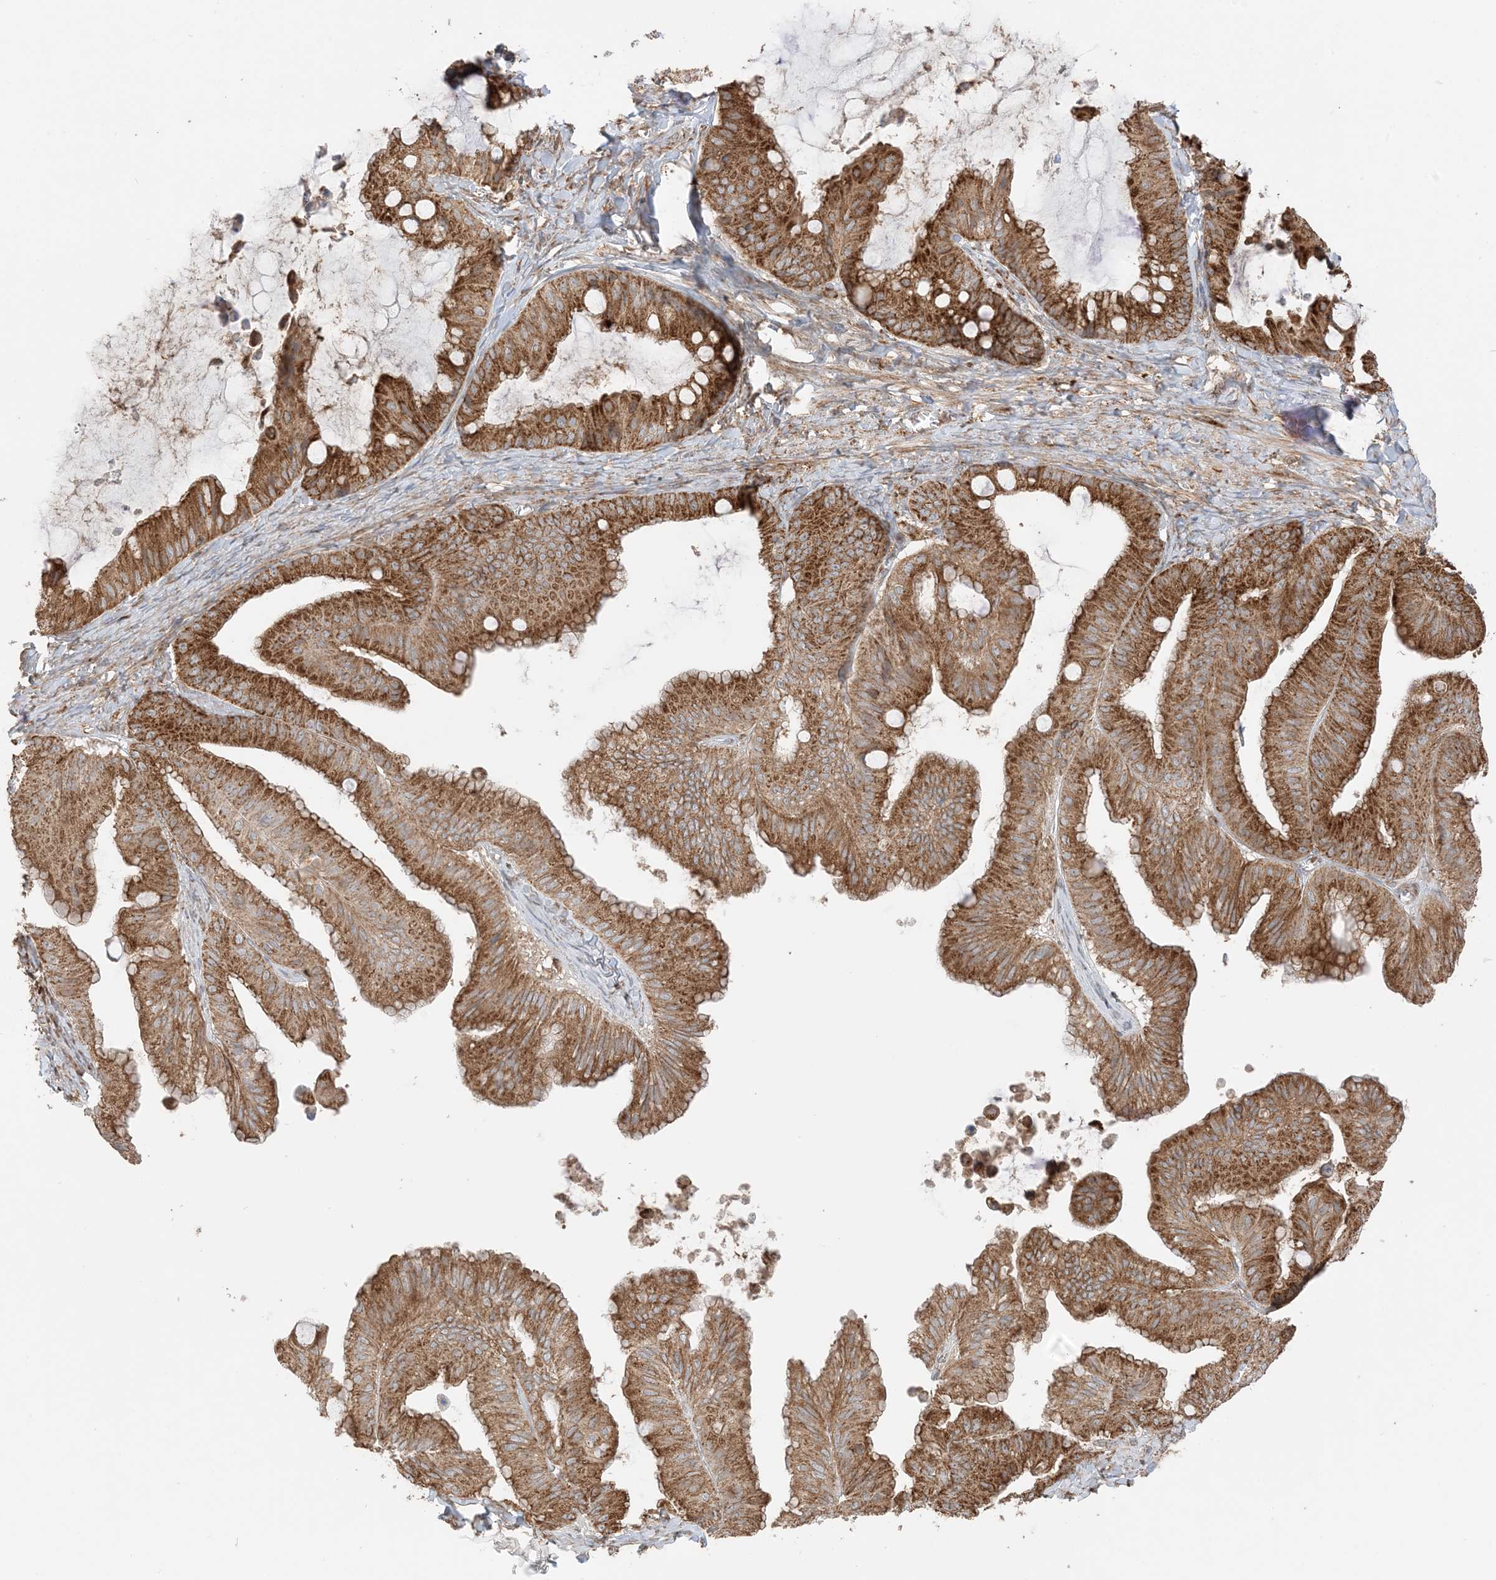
{"staining": {"intensity": "strong", "quantity": ">75%", "location": "cytoplasmic/membranous"}, "tissue": "ovarian cancer", "cell_type": "Tumor cells", "image_type": "cancer", "snomed": [{"axis": "morphology", "description": "Cystadenocarcinoma, mucinous, NOS"}, {"axis": "topography", "description": "Ovary"}], "caption": "IHC micrograph of neoplastic tissue: ovarian cancer (mucinous cystadenocarcinoma) stained using immunohistochemistry demonstrates high levels of strong protein expression localized specifically in the cytoplasmic/membranous of tumor cells, appearing as a cytoplasmic/membranous brown color.", "gene": "N4BP3", "patient": {"sex": "female", "age": 71}}